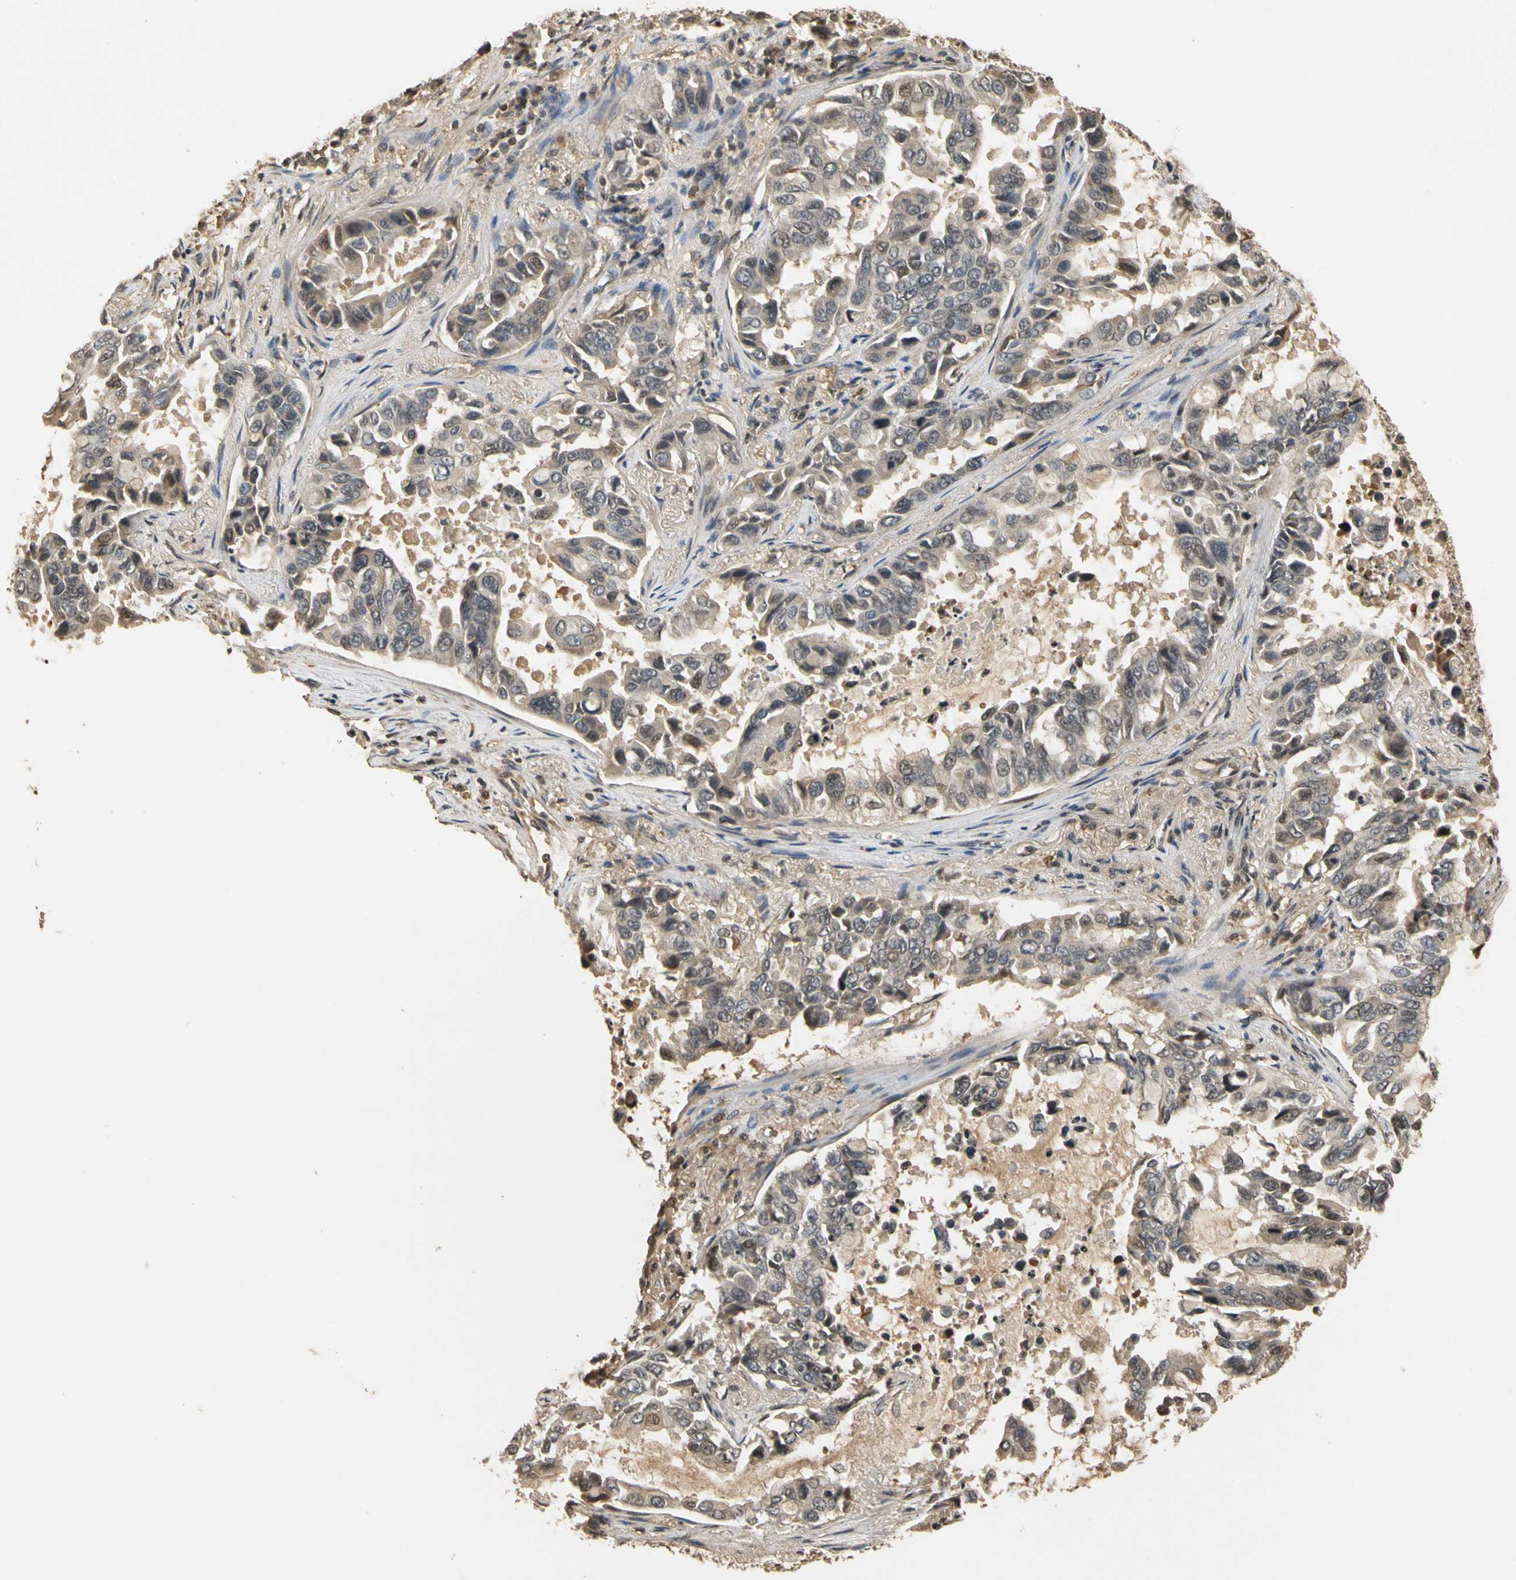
{"staining": {"intensity": "weak", "quantity": ">75%", "location": "cytoplasmic/membranous"}, "tissue": "lung cancer", "cell_type": "Tumor cells", "image_type": "cancer", "snomed": [{"axis": "morphology", "description": "Adenocarcinoma, NOS"}, {"axis": "topography", "description": "Lung"}], "caption": "Weak cytoplasmic/membranous expression for a protein is appreciated in about >75% of tumor cells of adenocarcinoma (lung) using immunohistochemistry.", "gene": "SOD1", "patient": {"sex": "male", "age": 64}}